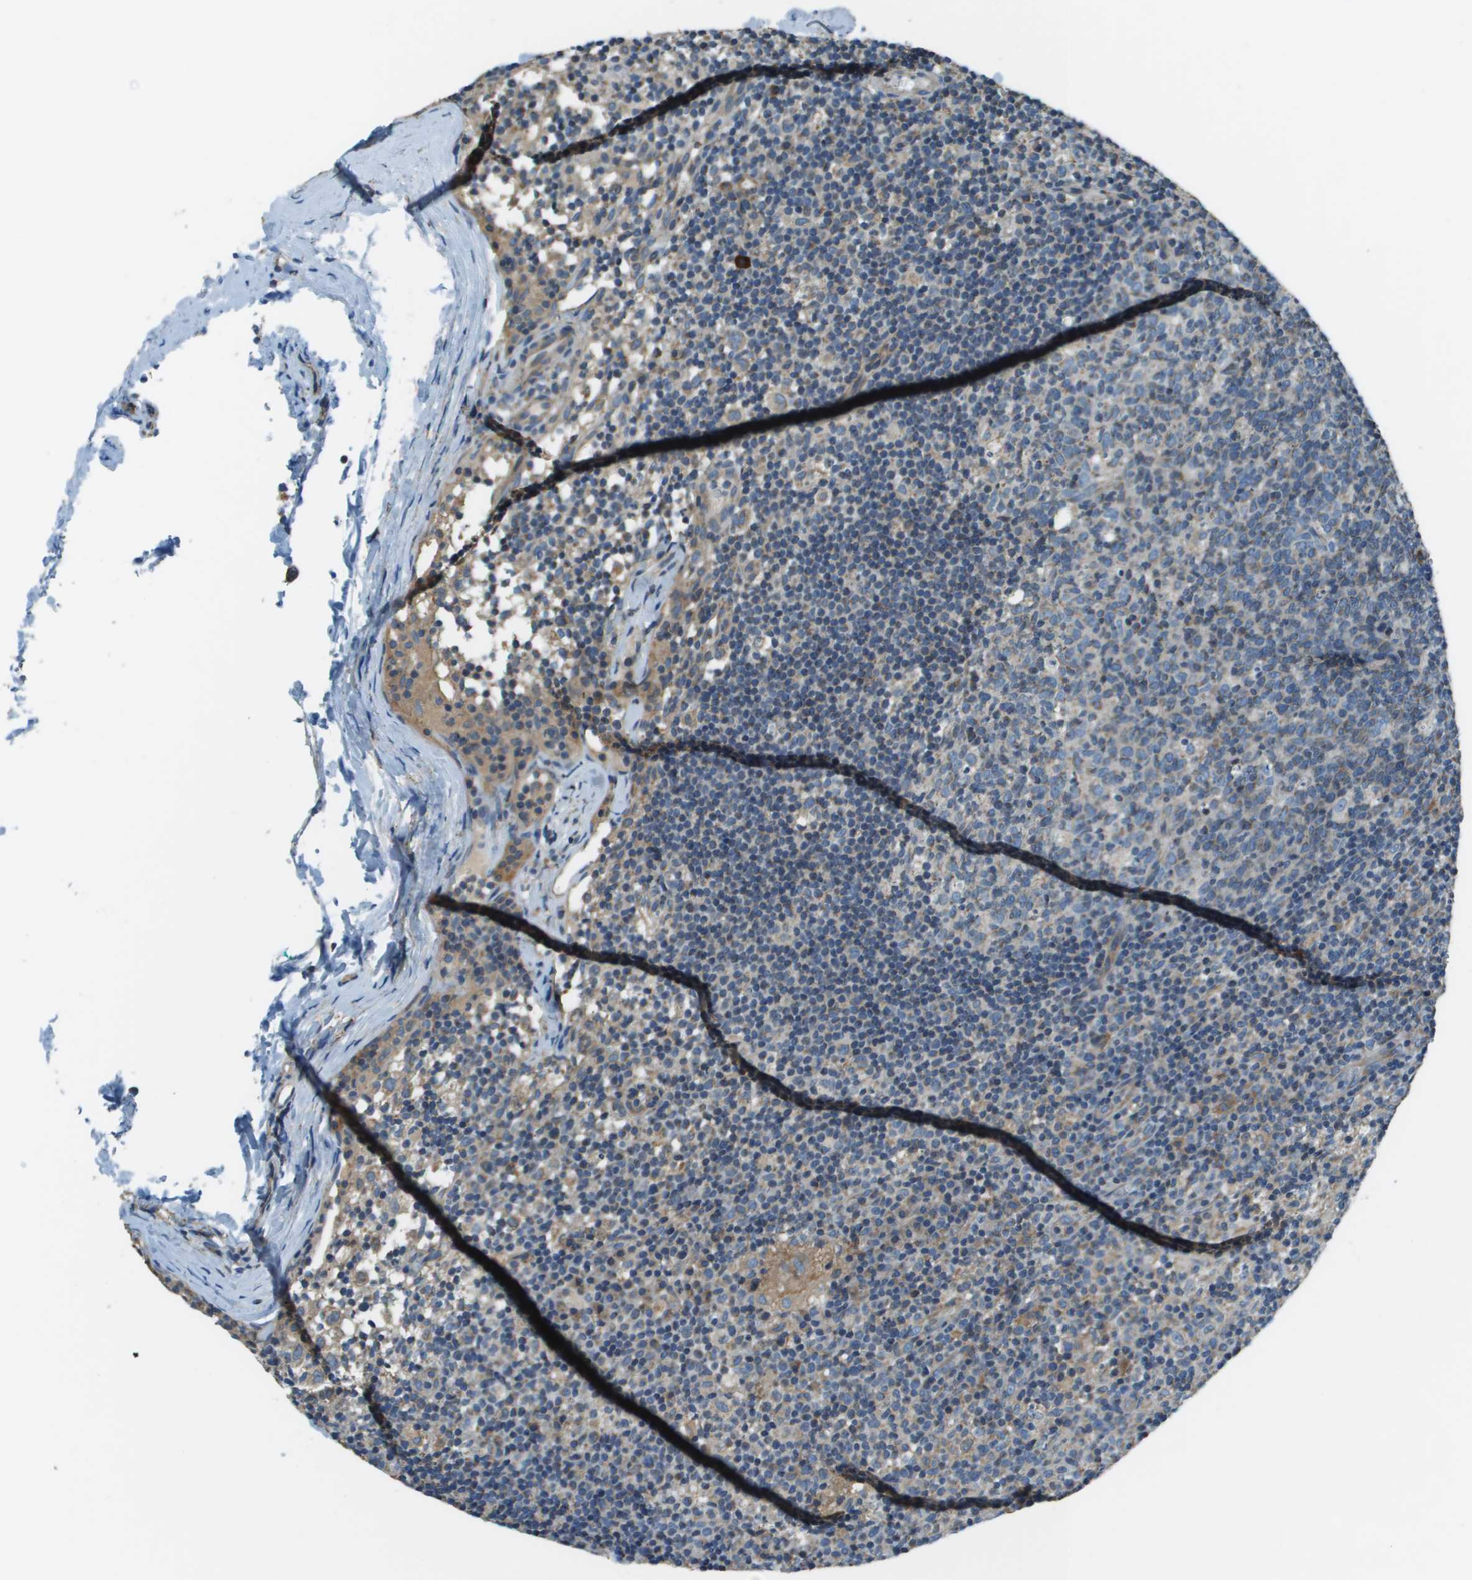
{"staining": {"intensity": "weak", "quantity": "<25%", "location": "cytoplasmic/membranous"}, "tissue": "lymph node", "cell_type": "Germinal center cells", "image_type": "normal", "snomed": [{"axis": "morphology", "description": "Normal tissue, NOS"}, {"axis": "morphology", "description": "Inflammation, NOS"}, {"axis": "topography", "description": "Lymph node"}], "caption": "High power microscopy histopathology image of an immunohistochemistry (IHC) histopathology image of normal lymph node, revealing no significant expression in germinal center cells. (DAB (3,3'-diaminobenzidine) immunohistochemistry, high magnification).", "gene": "TMEM51", "patient": {"sex": "male", "age": 55}}